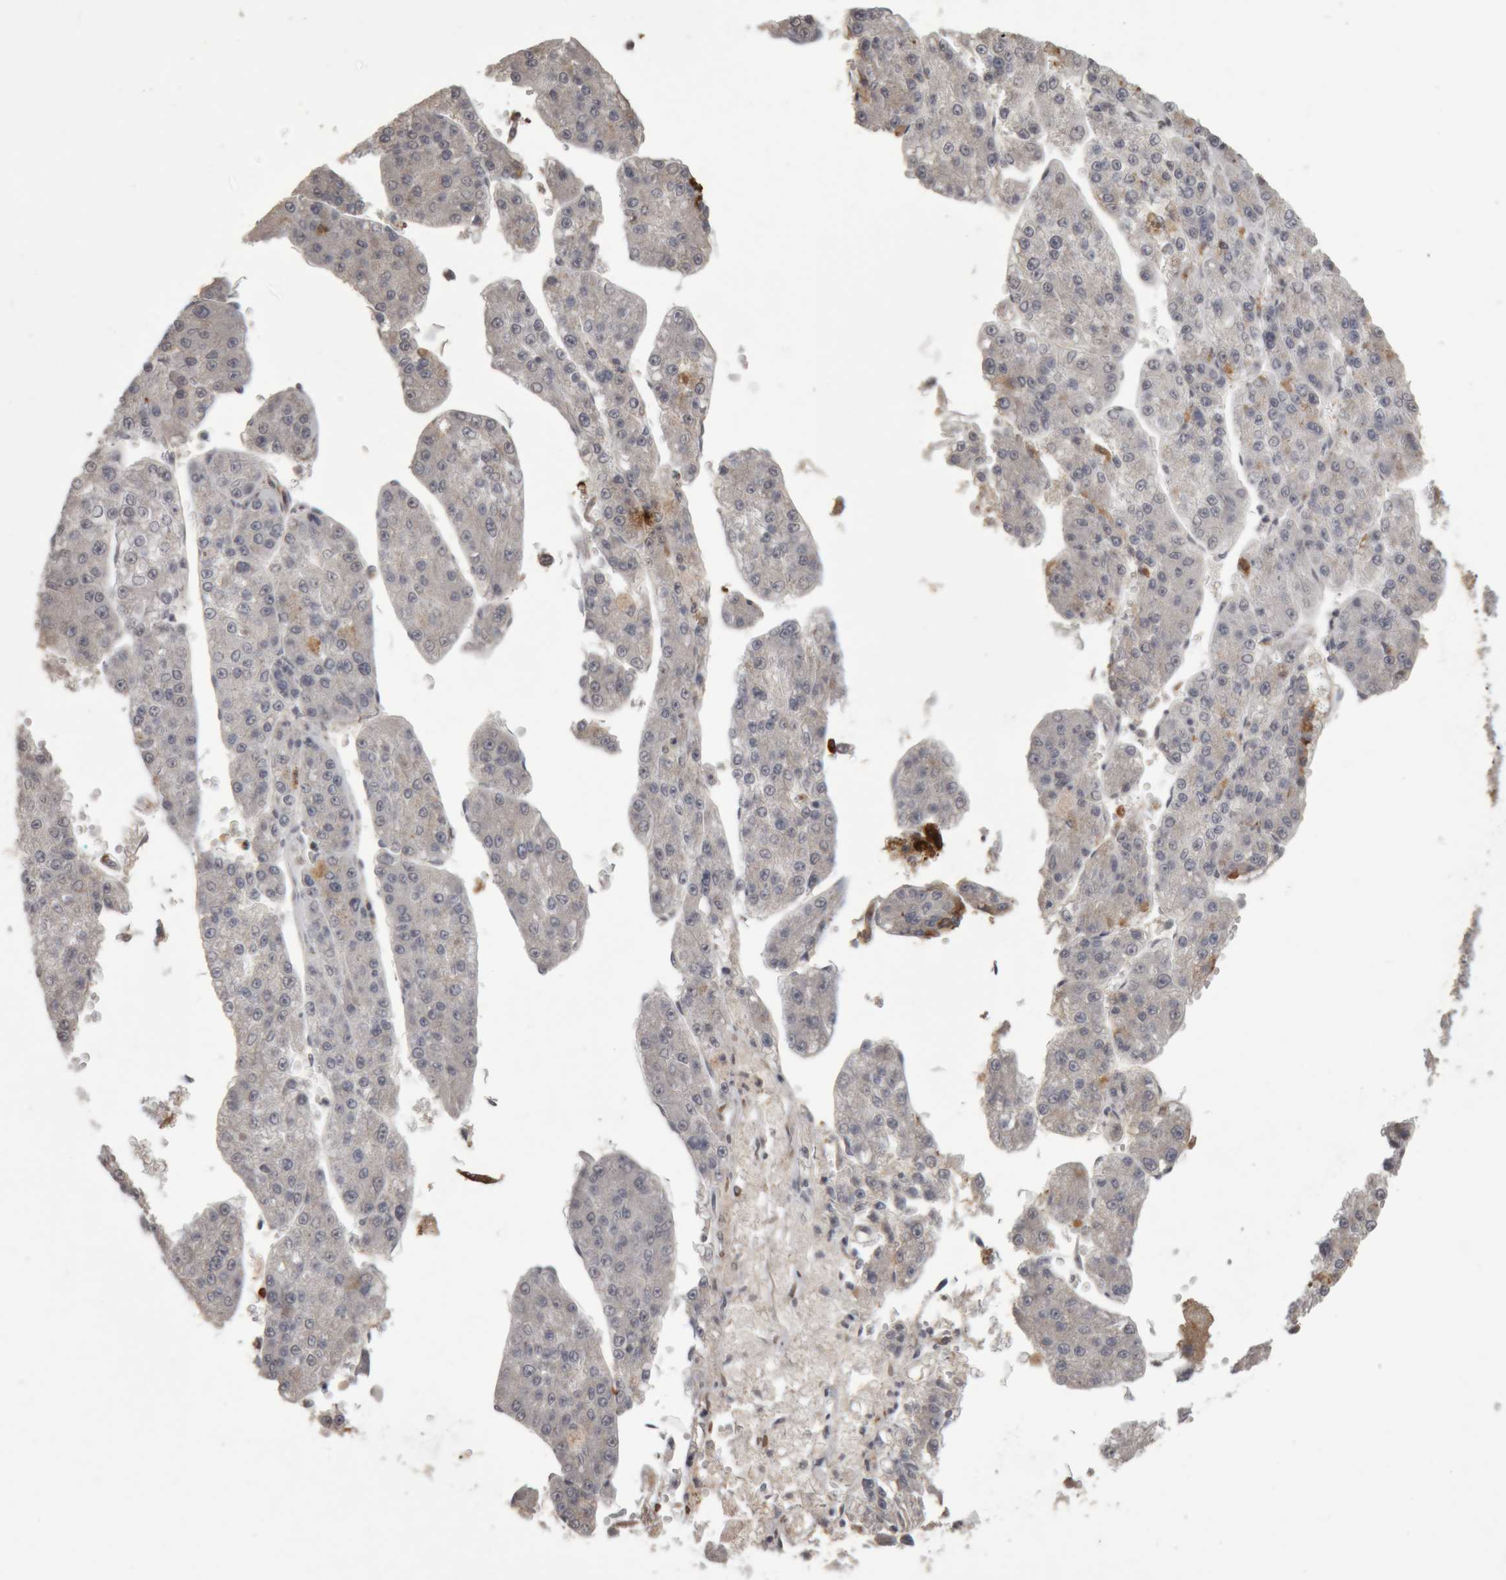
{"staining": {"intensity": "negative", "quantity": "none", "location": "none"}, "tissue": "liver cancer", "cell_type": "Tumor cells", "image_type": "cancer", "snomed": [{"axis": "morphology", "description": "Carcinoma, Hepatocellular, NOS"}, {"axis": "topography", "description": "Liver"}], "caption": "Immunohistochemical staining of liver cancer reveals no significant staining in tumor cells.", "gene": "MEP1A", "patient": {"sex": "female", "age": 73}}